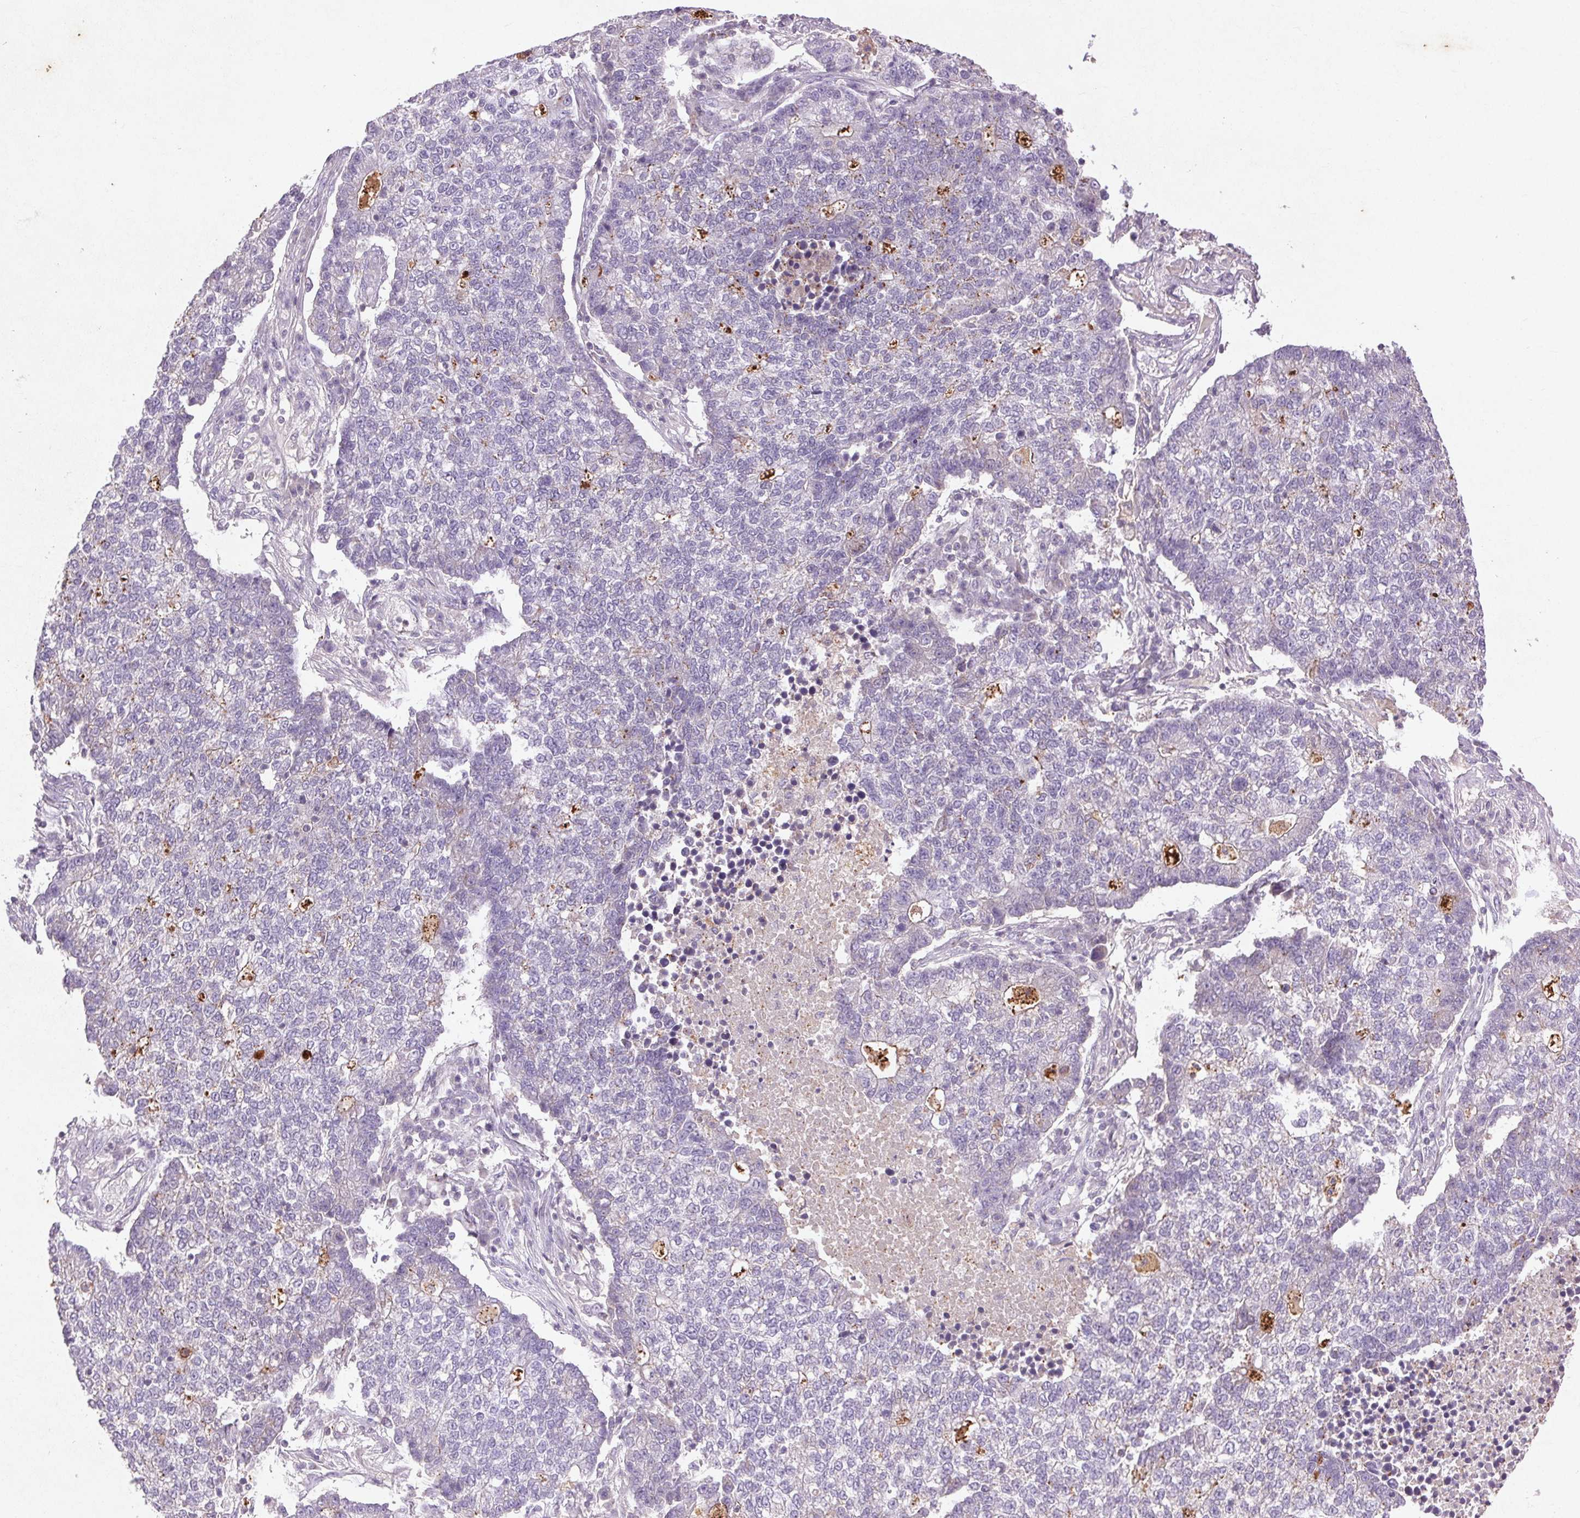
{"staining": {"intensity": "negative", "quantity": "none", "location": "none"}, "tissue": "lung cancer", "cell_type": "Tumor cells", "image_type": "cancer", "snomed": [{"axis": "morphology", "description": "Adenocarcinoma, NOS"}, {"axis": "topography", "description": "Lung"}], "caption": "Immunohistochemistry (IHC) photomicrograph of neoplastic tissue: adenocarcinoma (lung) stained with DAB exhibits no significant protein staining in tumor cells.", "gene": "FNDC7", "patient": {"sex": "male", "age": 57}}